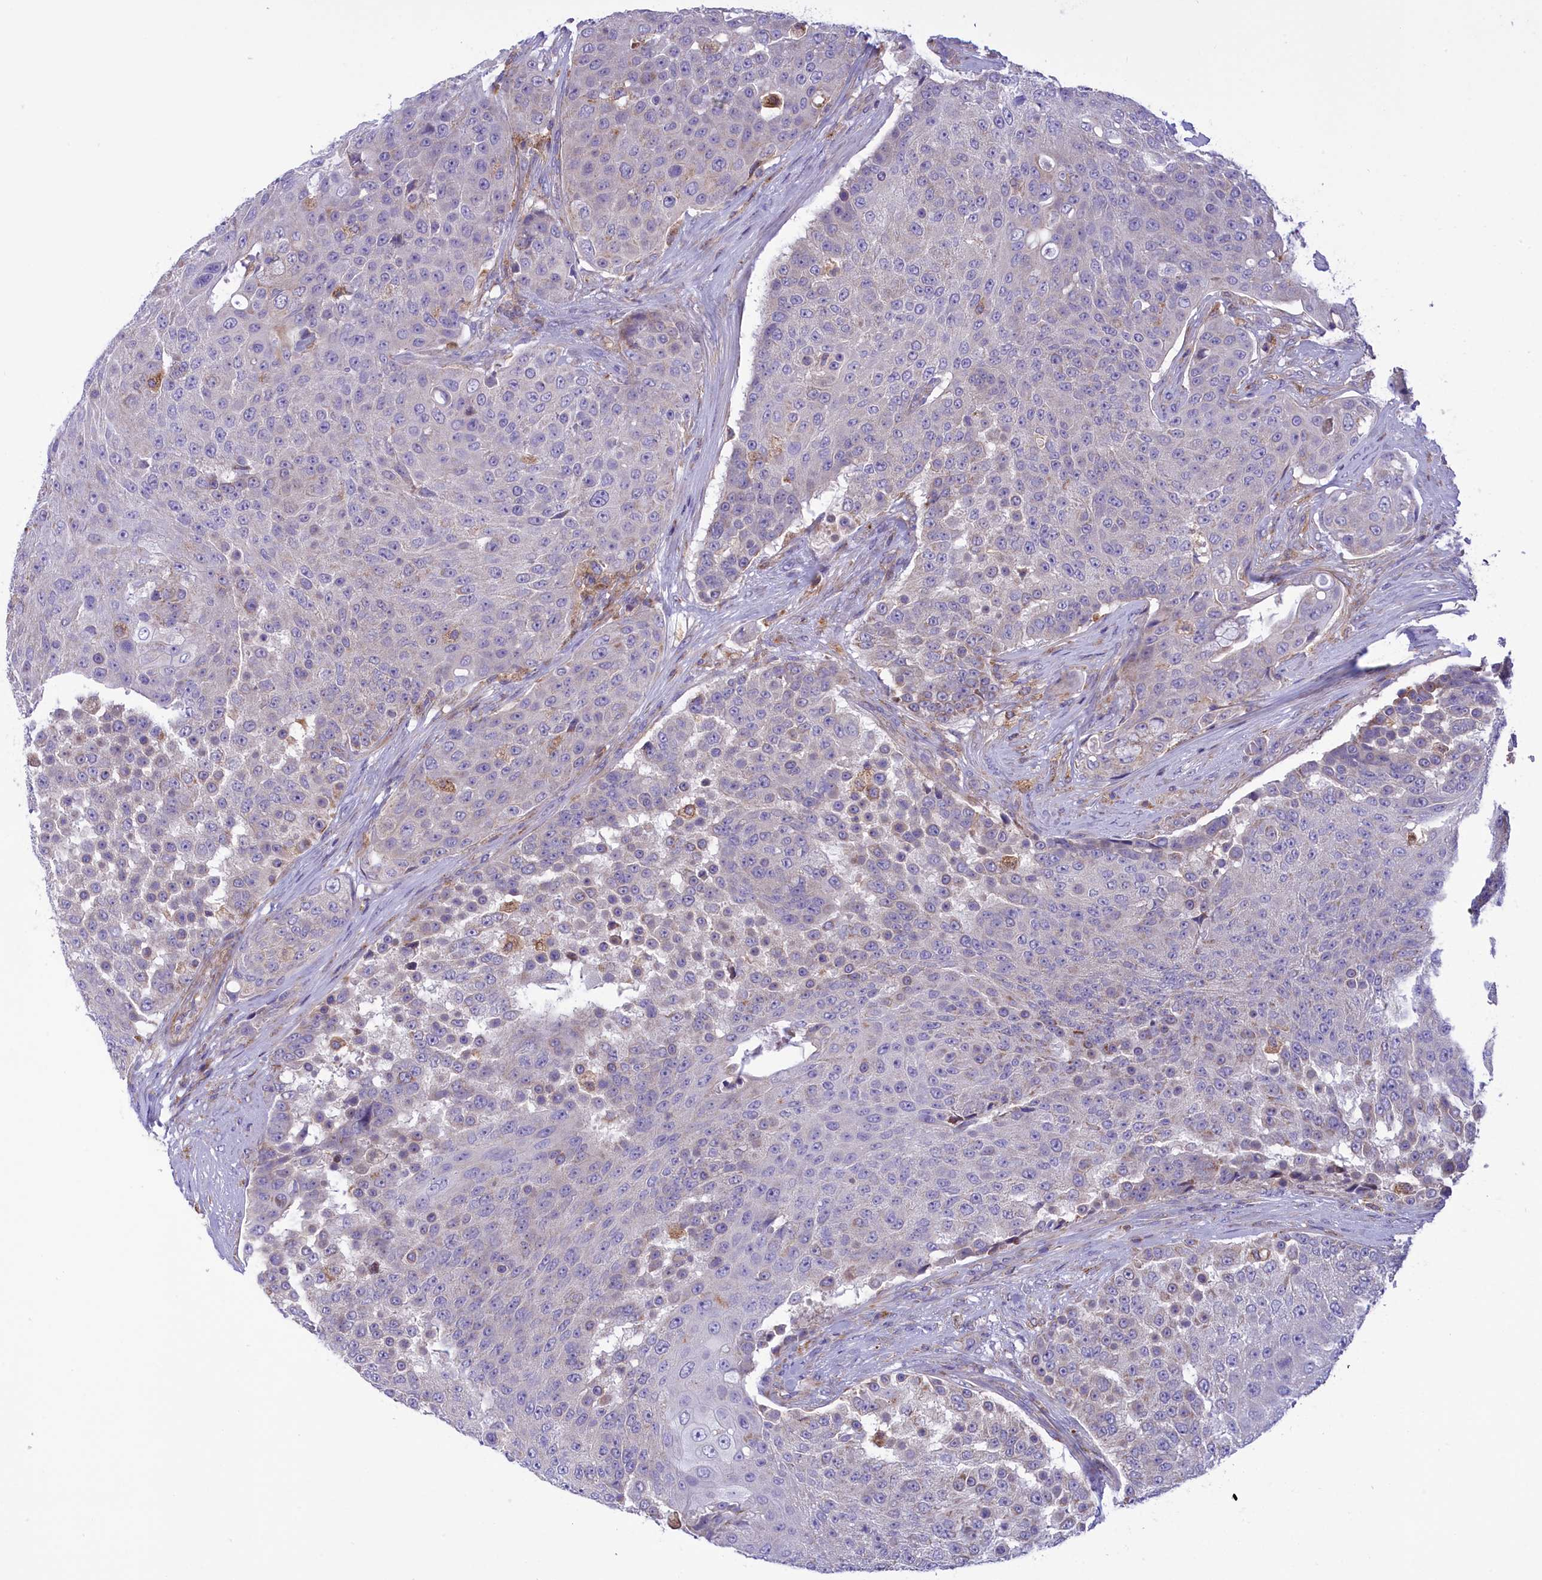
{"staining": {"intensity": "weak", "quantity": "<25%", "location": "cytoplasmic/membranous"}, "tissue": "urothelial cancer", "cell_type": "Tumor cells", "image_type": "cancer", "snomed": [{"axis": "morphology", "description": "Urothelial carcinoma, High grade"}, {"axis": "topography", "description": "Urinary bladder"}], "caption": "This is an IHC histopathology image of human high-grade urothelial carcinoma. There is no staining in tumor cells.", "gene": "CORO7-PAM16", "patient": {"sex": "female", "age": 63}}